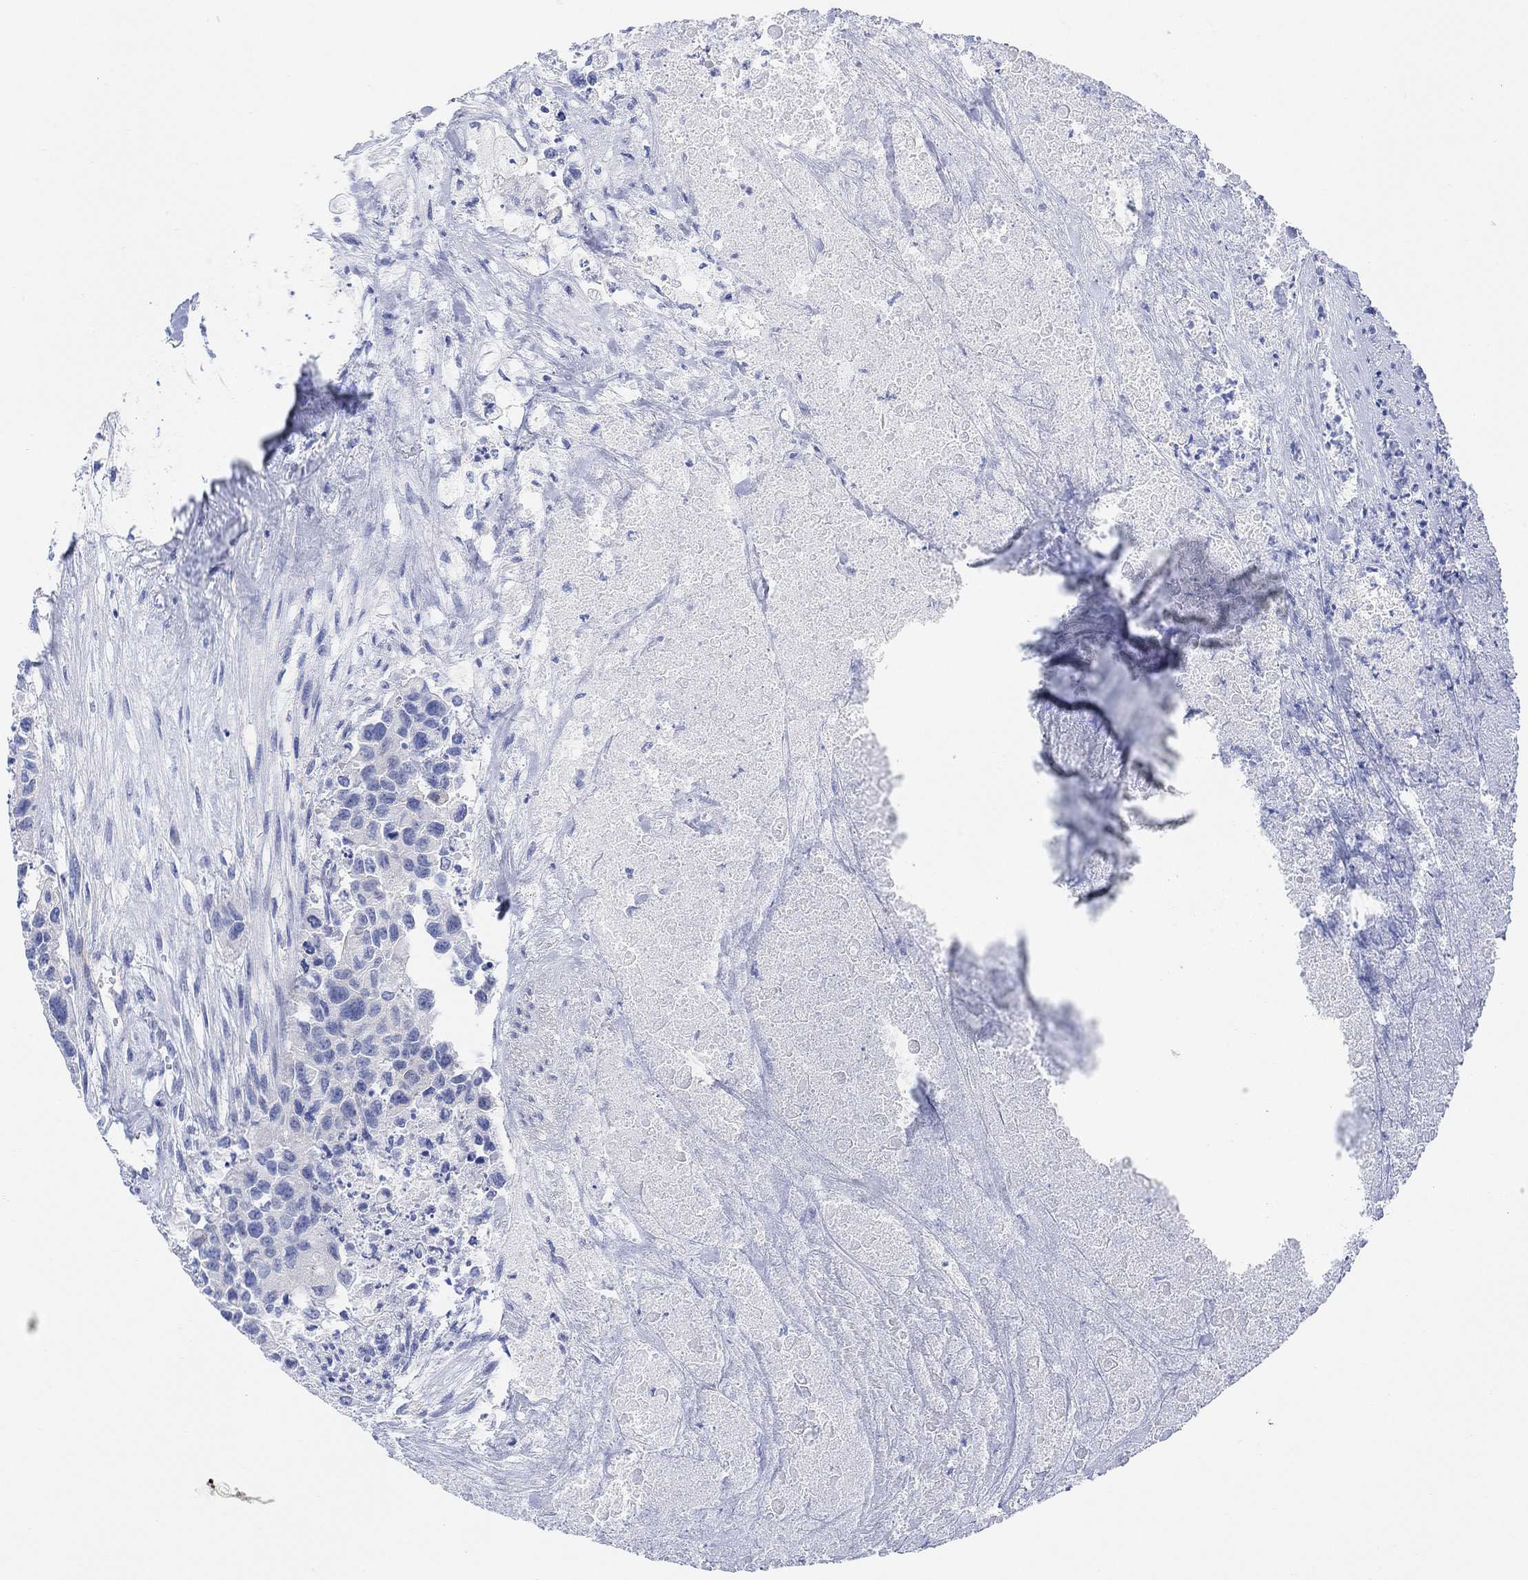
{"staining": {"intensity": "negative", "quantity": "none", "location": "none"}, "tissue": "urothelial cancer", "cell_type": "Tumor cells", "image_type": "cancer", "snomed": [{"axis": "morphology", "description": "Urothelial carcinoma, High grade"}, {"axis": "topography", "description": "Urinary bladder"}], "caption": "Immunohistochemistry (IHC) histopathology image of urothelial carcinoma (high-grade) stained for a protein (brown), which exhibits no positivity in tumor cells.", "gene": "TLDC2", "patient": {"sex": "female", "age": 73}}